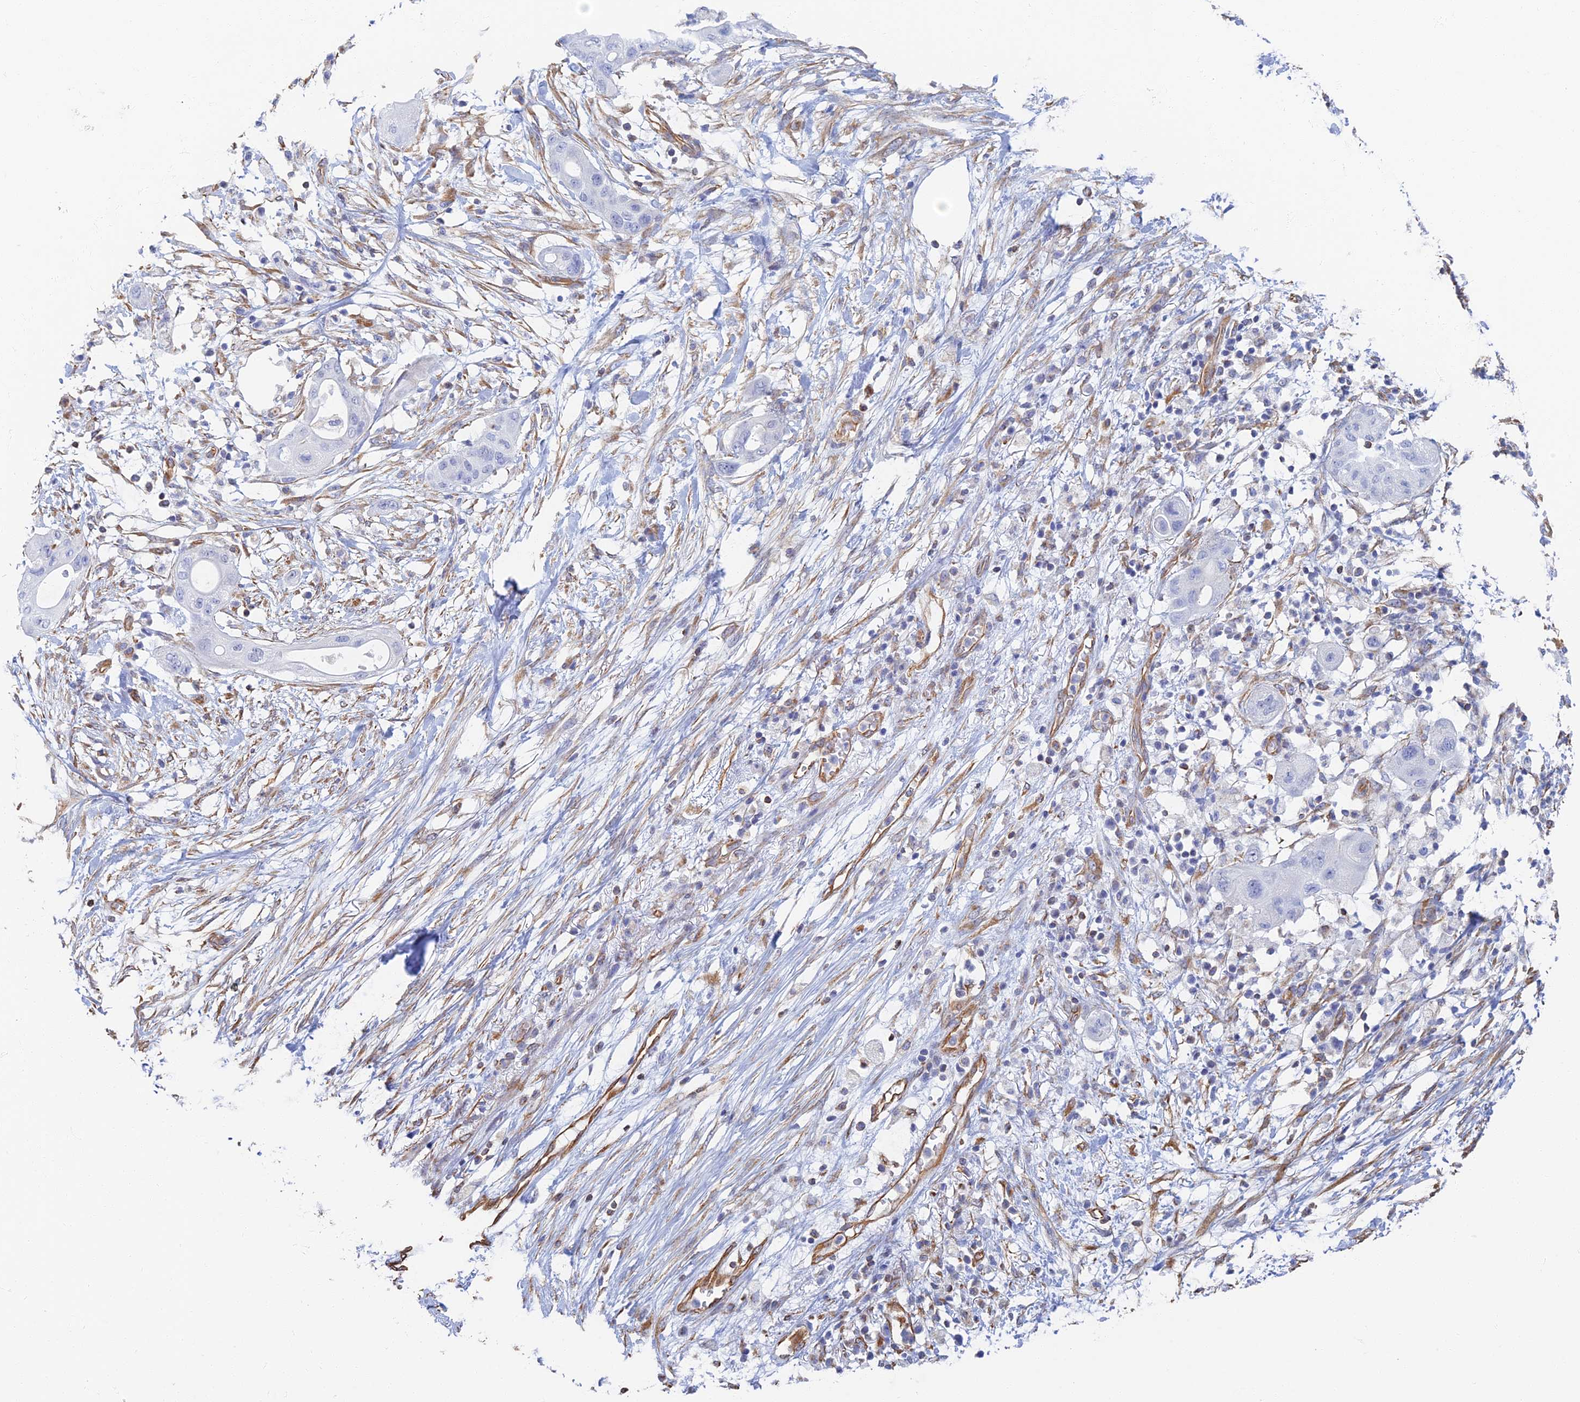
{"staining": {"intensity": "negative", "quantity": "none", "location": "none"}, "tissue": "pancreatic cancer", "cell_type": "Tumor cells", "image_type": "cancer", "snomed": [{"axis": "morphology", "description": "Adenocarcinoma, NOS"}, {"axis": "topography", "description": "Pancreas"}], "caption": "This is an IHC micrograph of human adenocarcinoma (pancreatic). There is no staining in tumor cells.", "gene": "RMC1", "patient": {"sex": "male", "age": 68}}